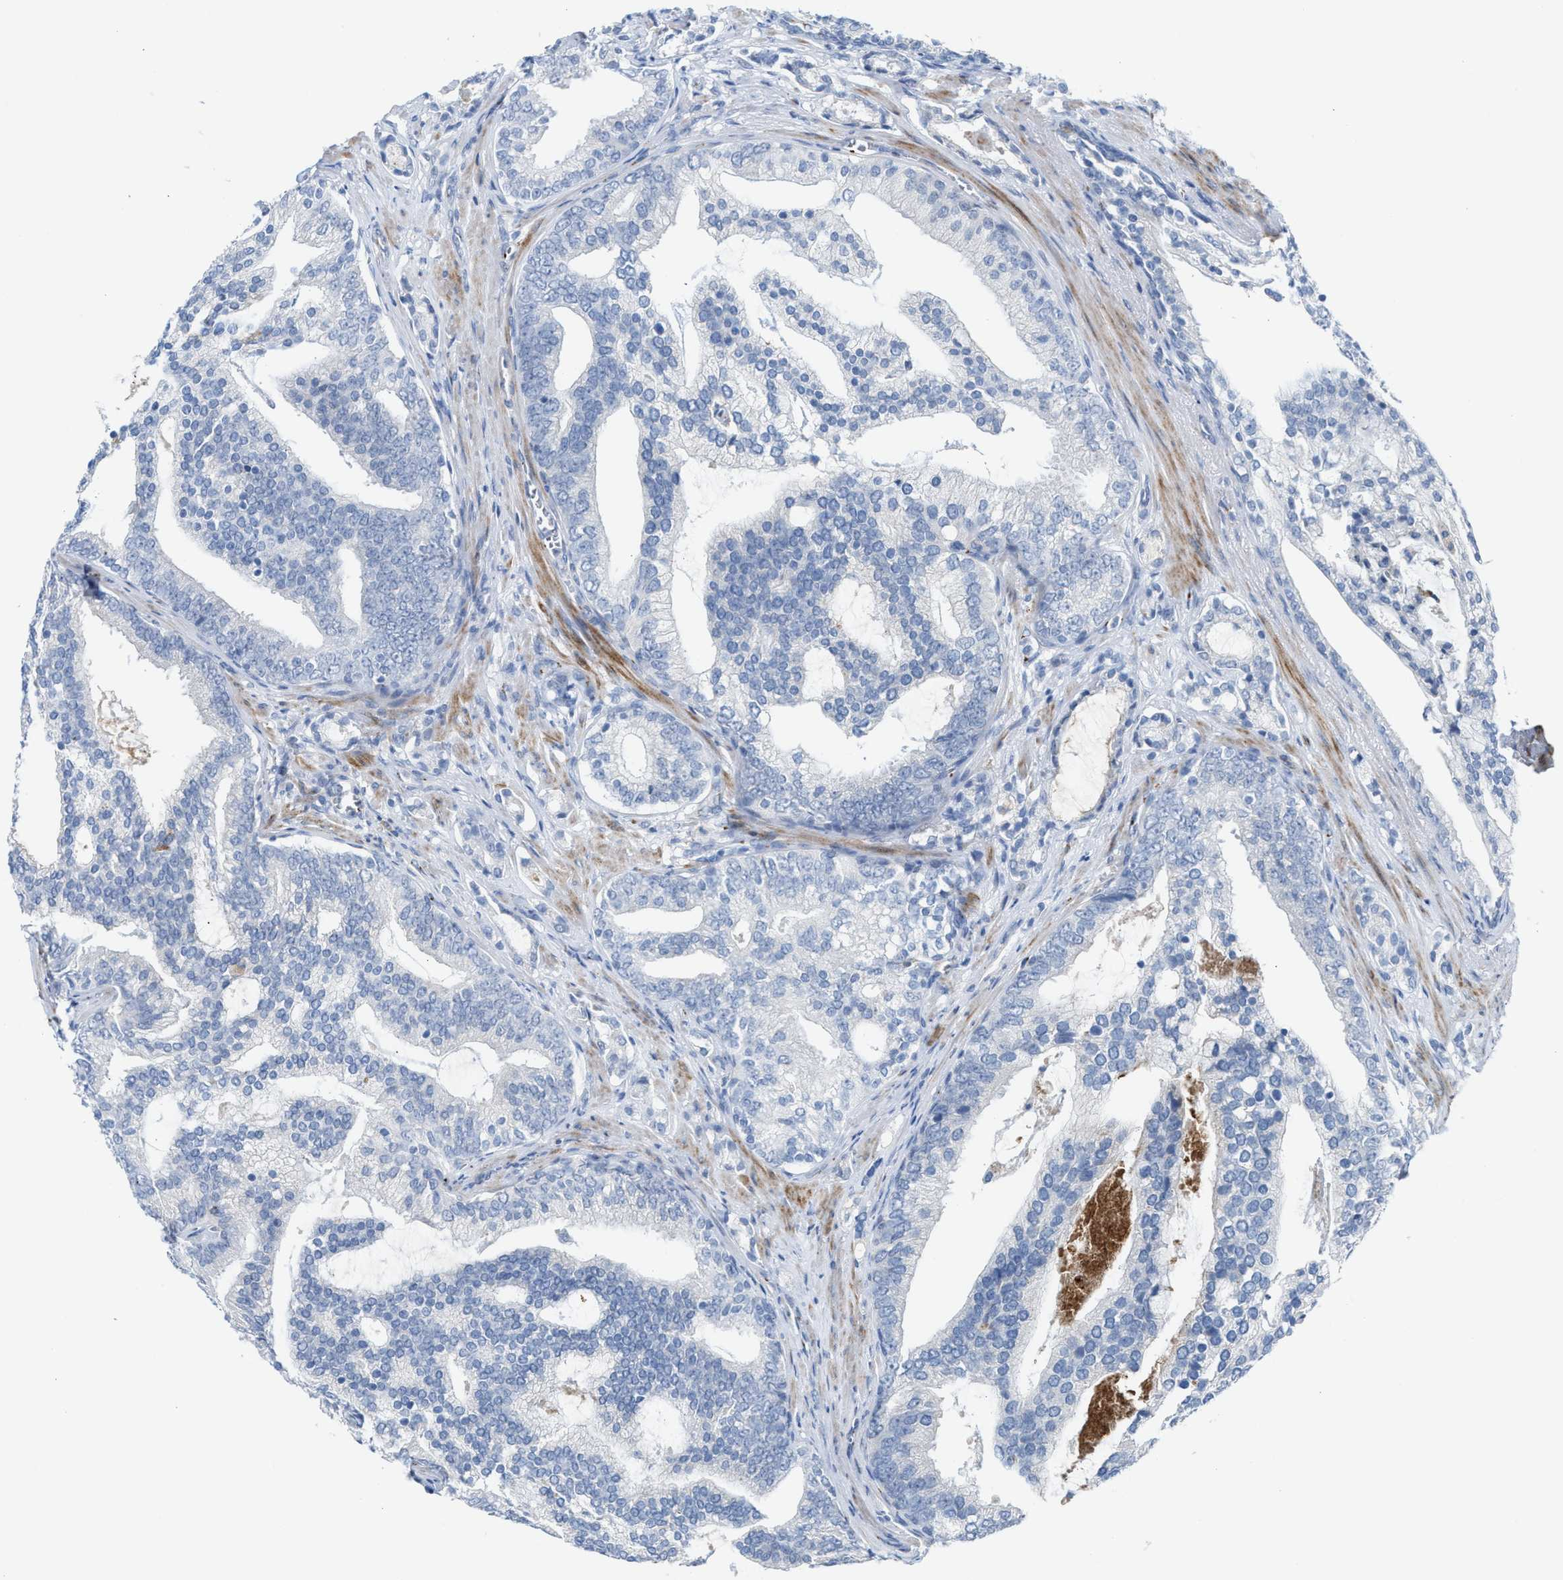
{"staining": {"intensity": "negative", "quantity": "none", "location": "none"}, "tissue": "prostate cancer", "cell_type": "Tumor cells", "image_type": "cancer", "snomed": [{"axis": "morphology", "description": "Adenocarcinoma, Low grade"}, {"axis": "topography", "description": "Prostate"}], "caption": "Histopathology image shows no protein staining in tumor cells of low-grade adenocarcinoma (prostate) tissue.", "gene": "SLC5A5", "patient": {"sex": "male", "age": 58}}